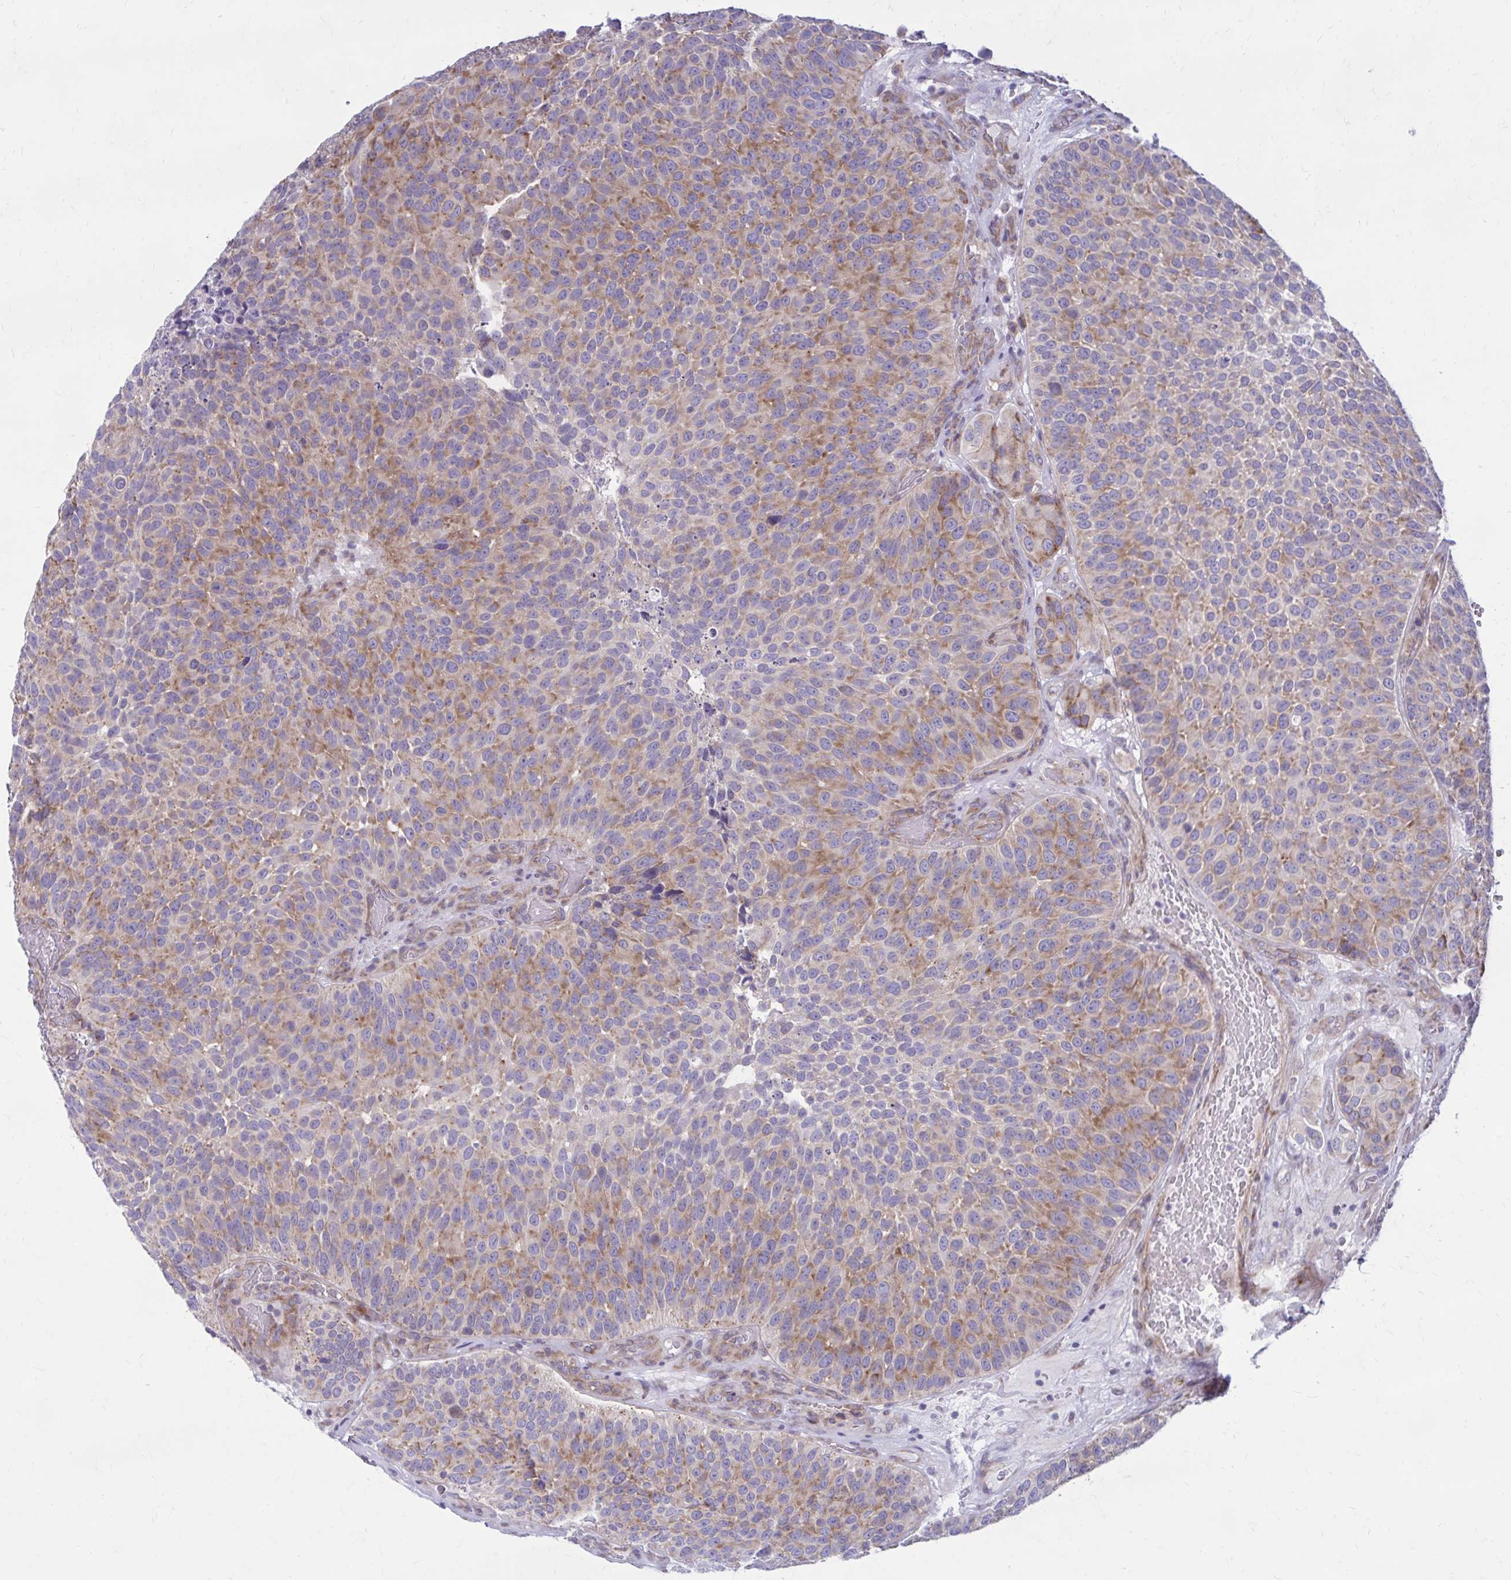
{"staining": {"intensity": "weak", "quantity": "25%-75%", "location": "cytoplasmic/membranous"}, "tissue": "urothelial cancer", "cell_type": "Tumor cells", "image_type": "cancer", "snomed": [{"axis": "morphology", "description": "Urothelial carcinoma, Low grade"}, {"axis": "topography", "description": "Urinary bladder"}], "caption": "Immunohistochemical staining of urothelial carcinoma (low-grade) reveals low levels of weak cytoplasmic/membranous positivity in approximately 25%-75% of tumor cells.", "gene": "GIGYF2", "patient": {"sex": "male", "age": 76}}